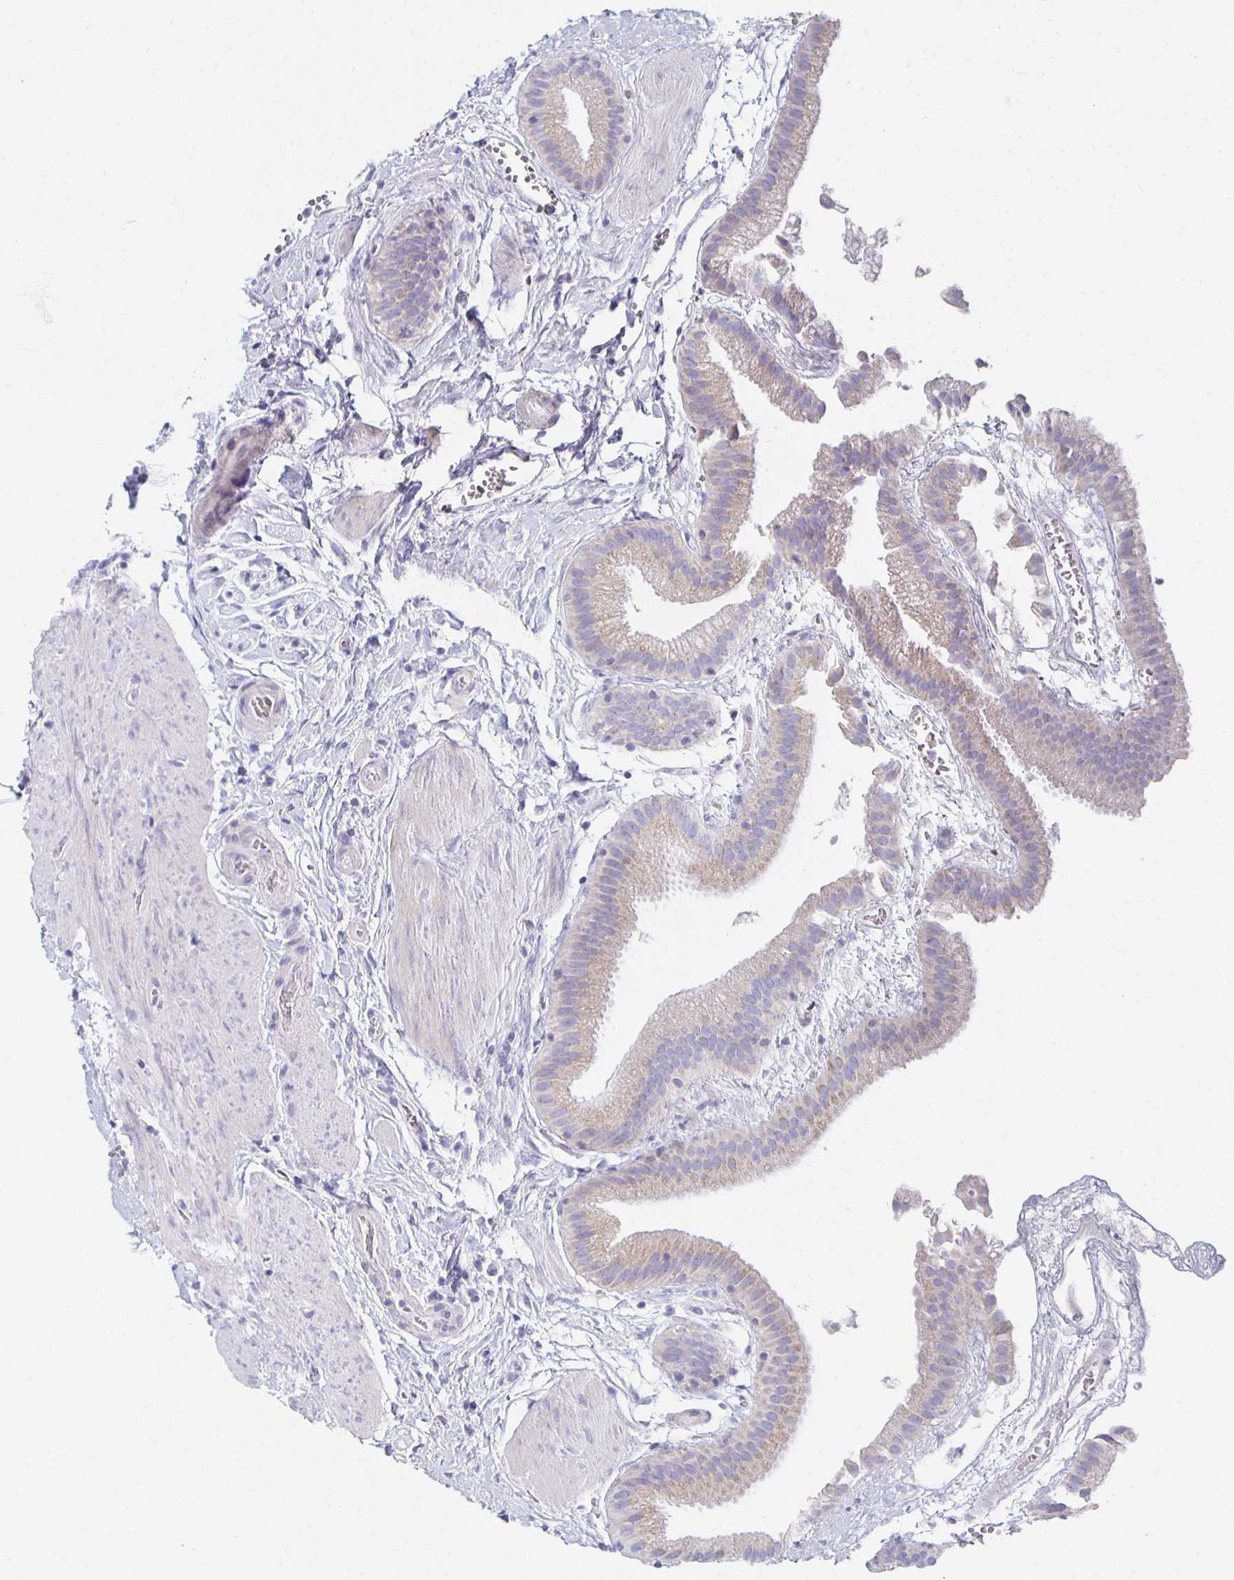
{"staining": {"intensity": "weak", "quantity": ">75%", "location": "cytoplasmic/membranous"}, "tissue": "gallbladder", "cell_type": "Glandular cells", "image_type": "normal", "snomed": [{"axis": "morphology", "description": "Normal tissue, NOS"}, {"axis": "topography", "description": "Gallbladder"}], "caption": "Weak cytoplasmic/membranous positivity is present in about >75% of glandular cells in unremarkable gallbladder.", "gene": "TEX44", "patient": {"sex": "female", "age": 63}}